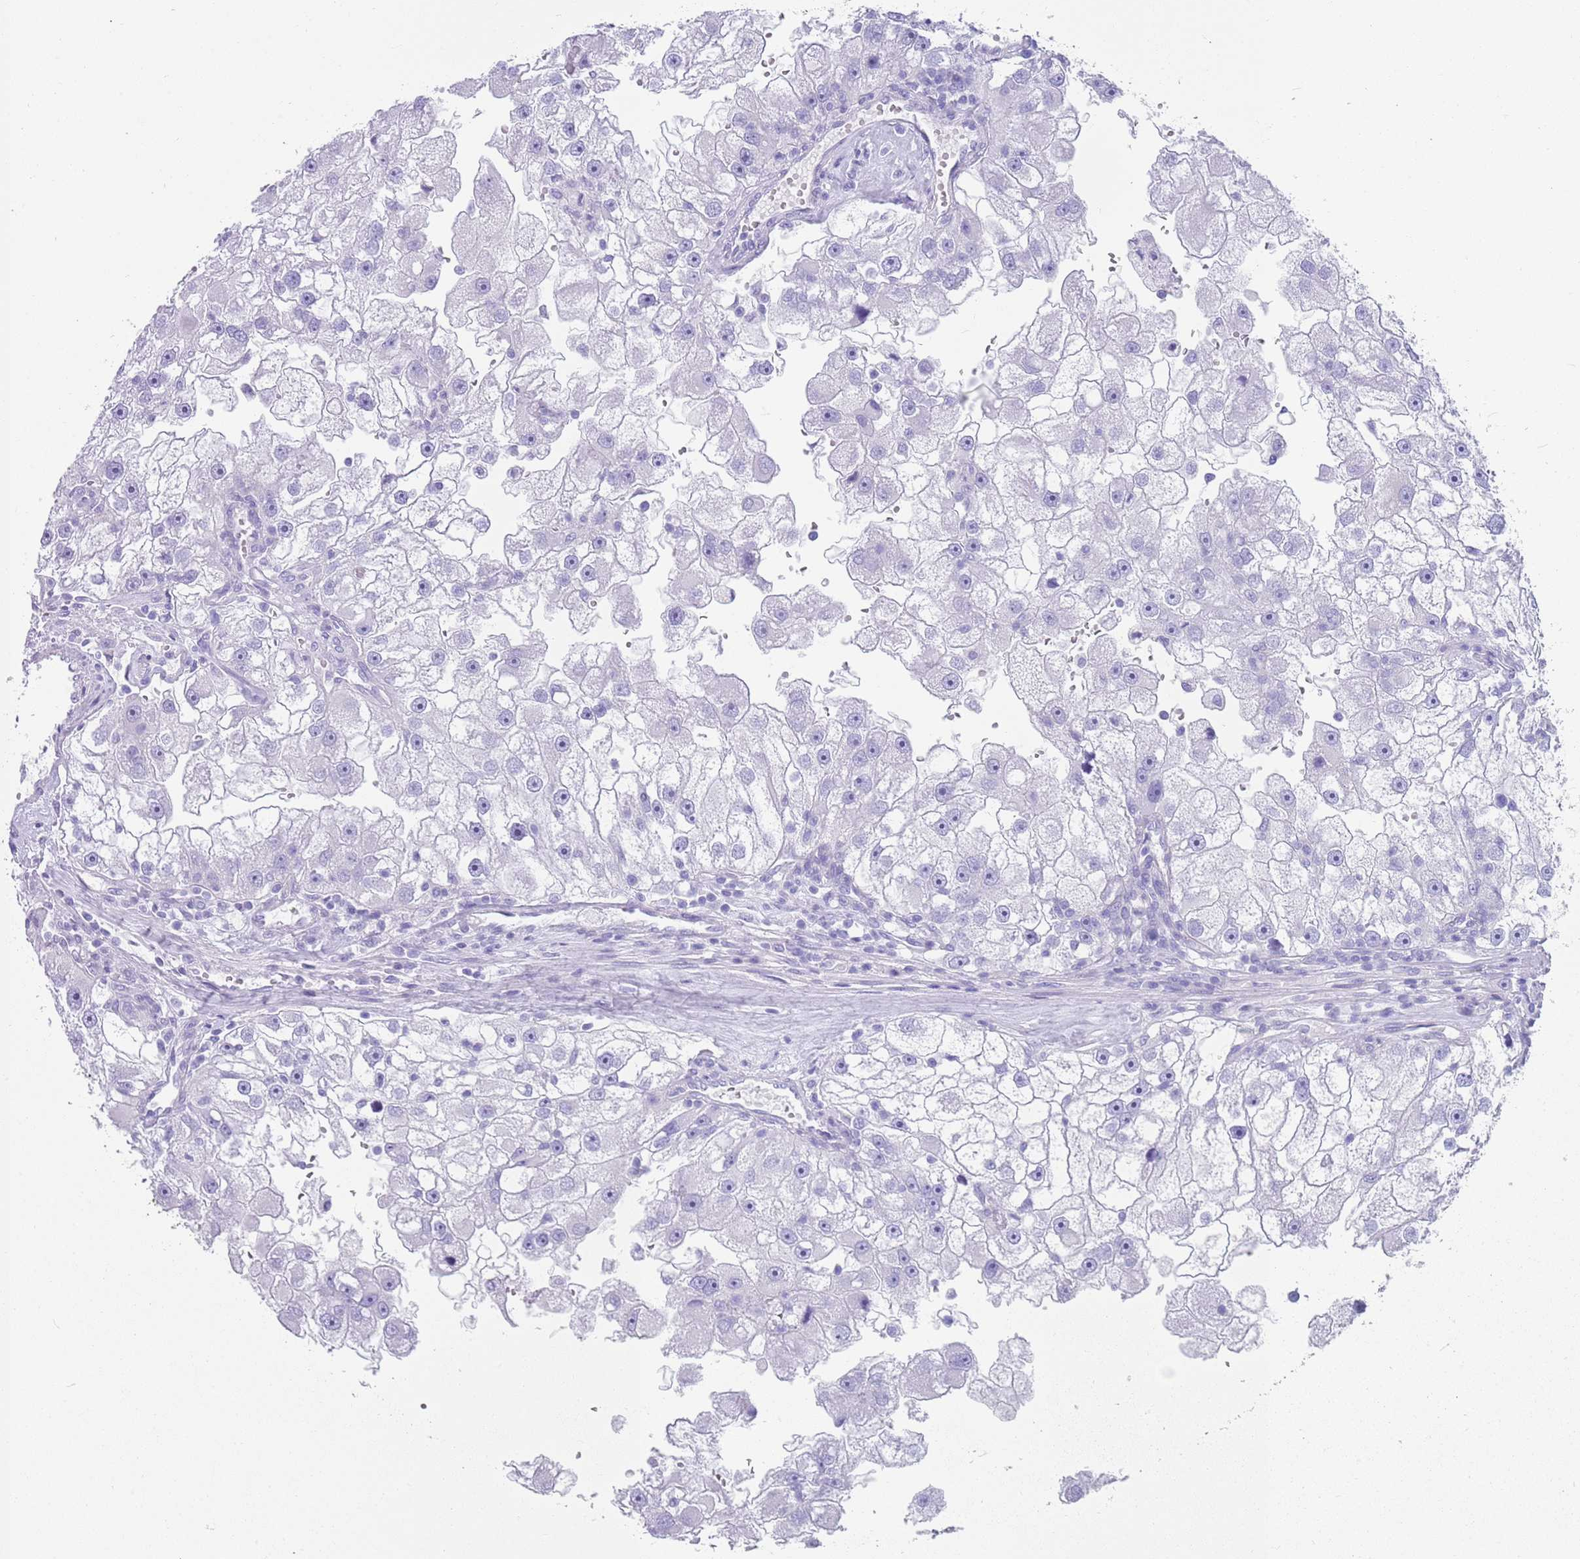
{"staining": {"intensity": "negative", "quantity": "none", "location": "none"}, "tissue": "renal cancer", "cell_type": "Tumor cells", "image_type": "cancer", "snomed": [{"axis": "morphology", "description": "Adenocarcinoma, NOS"}, {"axis": "topography", "description": "Kidney"}], "caption": "High power microscopy photomicrograph of an immunohistochemistry micrograph of adenocarcinoma (renal), revealing no significant expression in tumor cells.", "gene": "CPXM2", "patient": {"sex": "male", "age": 63}}